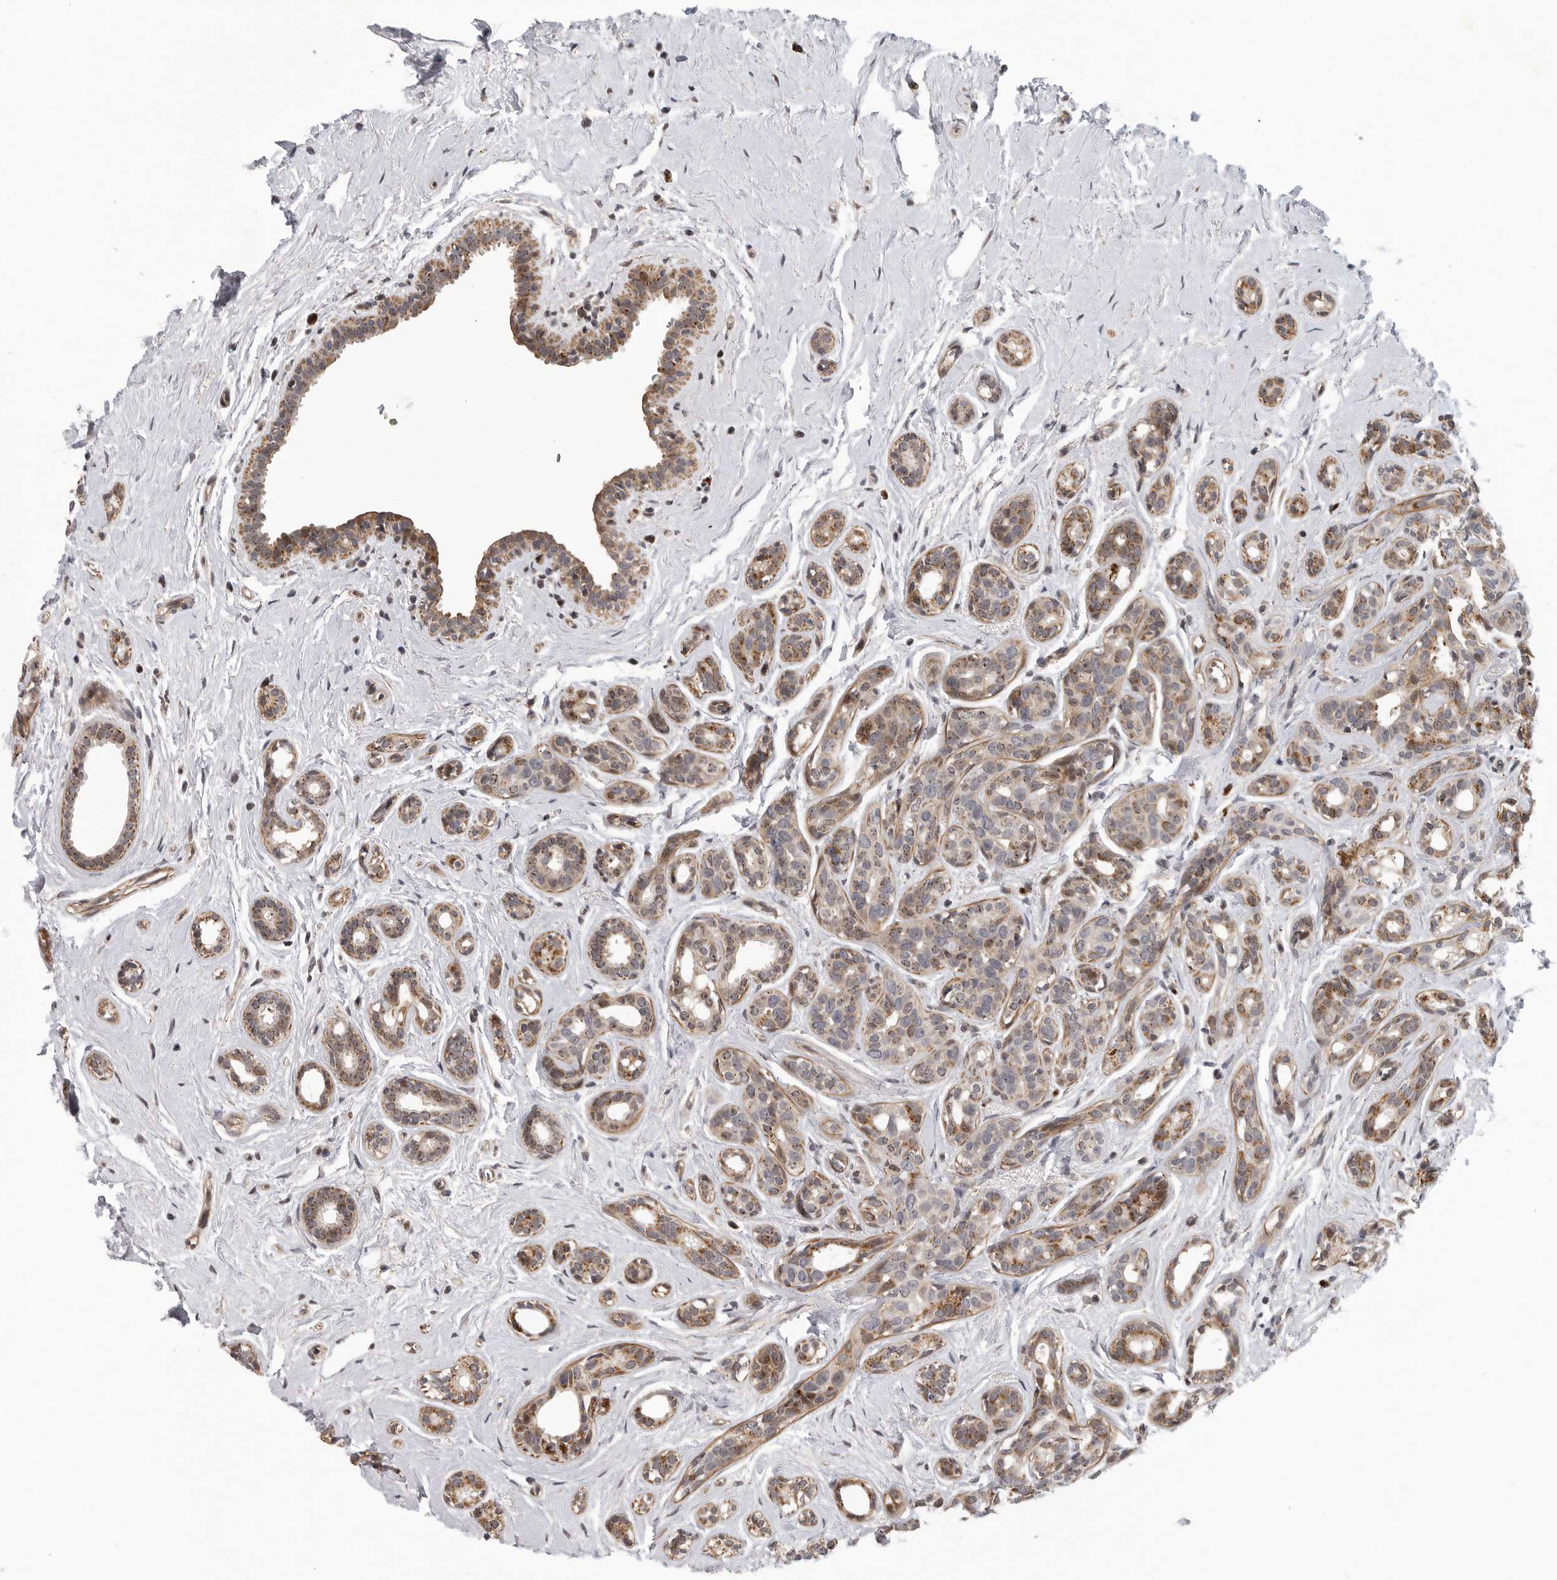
{"staining": {"intensity": "moderate", "quantity": ">75%", "location": "cytoplasmic/membranous"}, "tissue": "breast cancer", "cell_type": "Tumor cells", "image_type": "cancer", "snomed": [{"axis": "morphology", "description": "Duct carcinoma"}, {"axis": "topography", "description": "Breast"}], "caption": "A photomicrograph of intraductal carcinoma (breast) stained for a protein reveals moderate cytoplasmic/membranous brown staining in tumor cells.", "gene": "TMPRSS11F", "patient": {"sex": "female", "age": 55}}